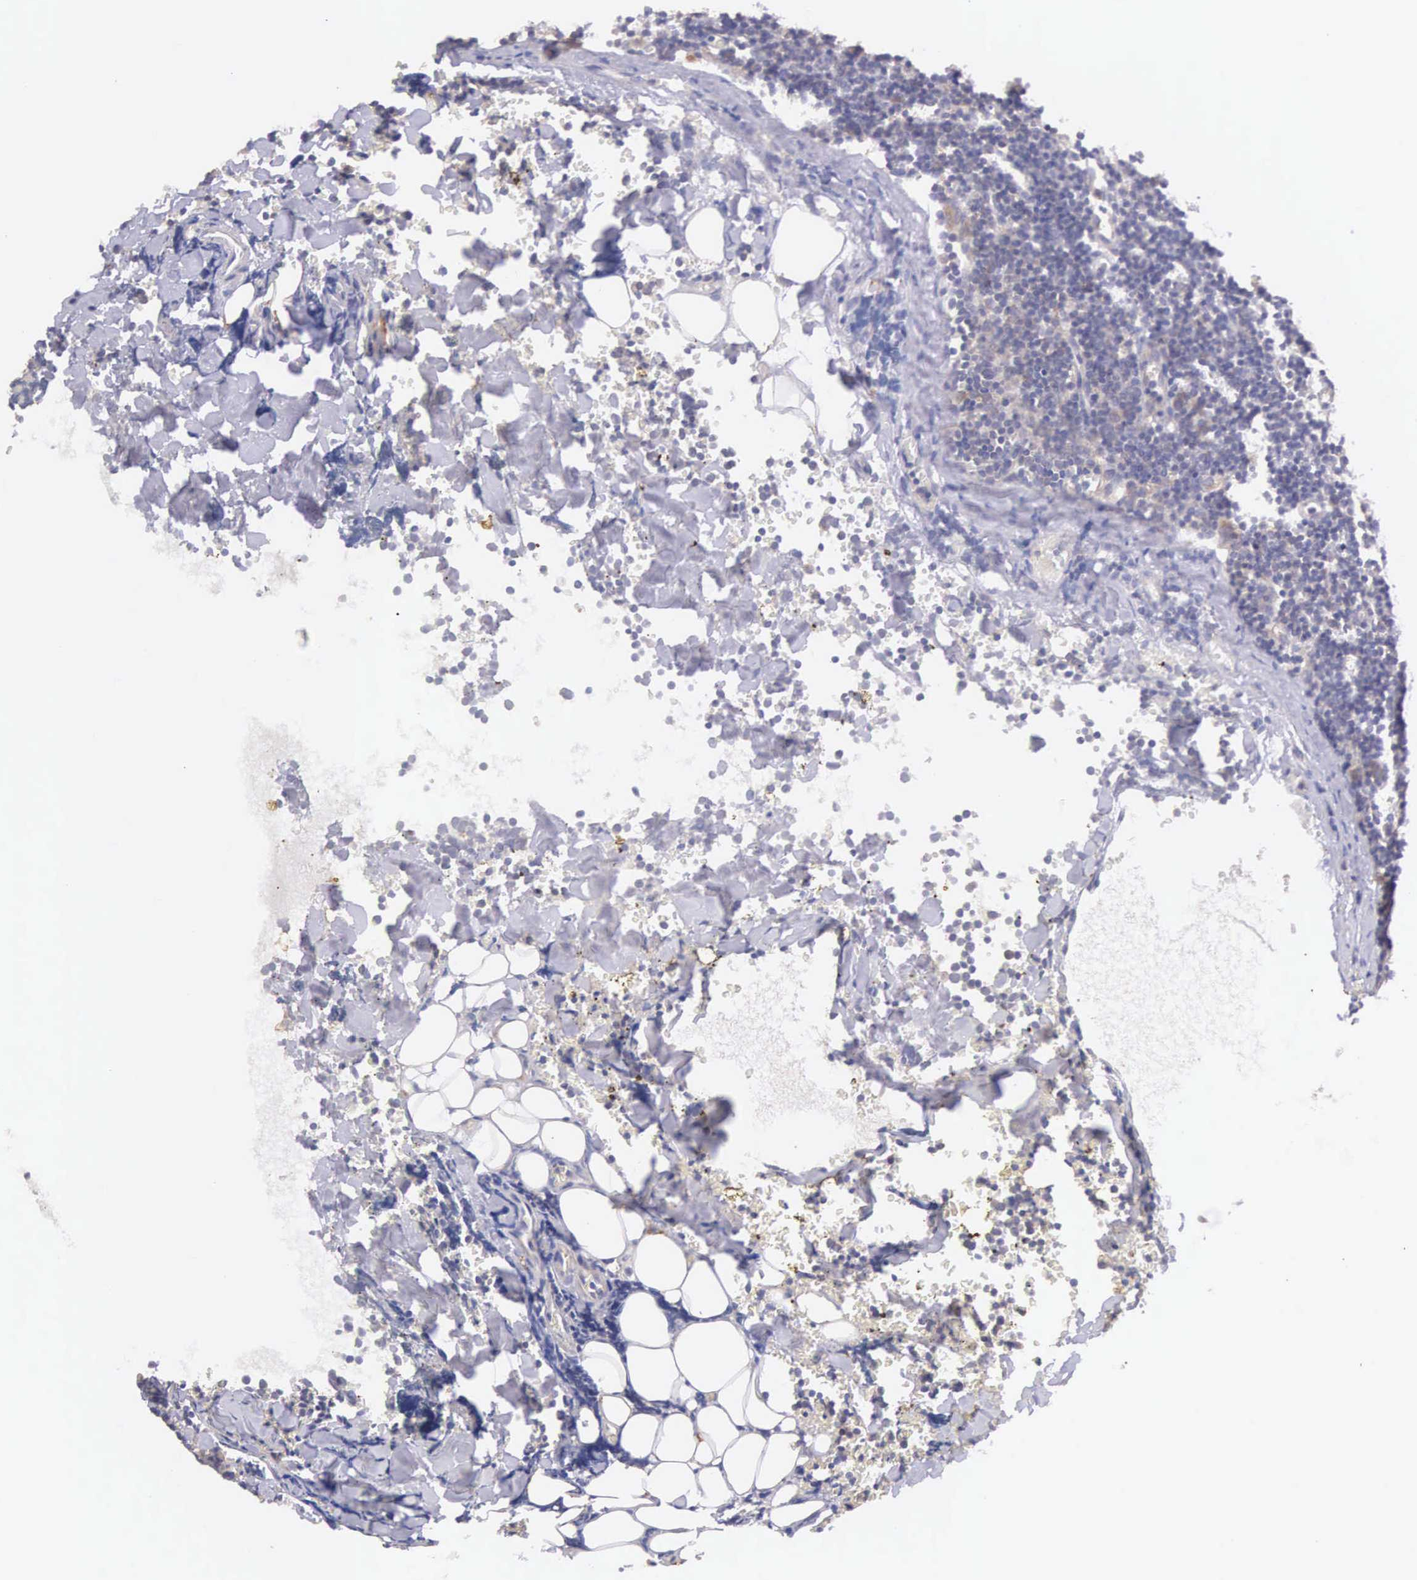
{"staining": {"intensity": "weak", "quantity": "25%-75%", "location": "cytoplasmic/membranous"}, "tissue": "lymphoma", "cell_type": "Tumor cells", "image_type": "cancer", "snomed": [{"axis": "morphology", "description": "Malignant lymphoma, non-Hodgkin's type, Low grade"}, {"axis": "topography", "description": "Lymph node"}], "caption": "Approximately 25%-75% of tumor cells in malignant lymphoma, non-Hodgkin's type (low-grade) show weak cytoplasmic/membranous protein staining as visualized by brown immunohistochemical staining.", "gene": "NSDHL", "patient": {"sex": "male", "age": 57}}